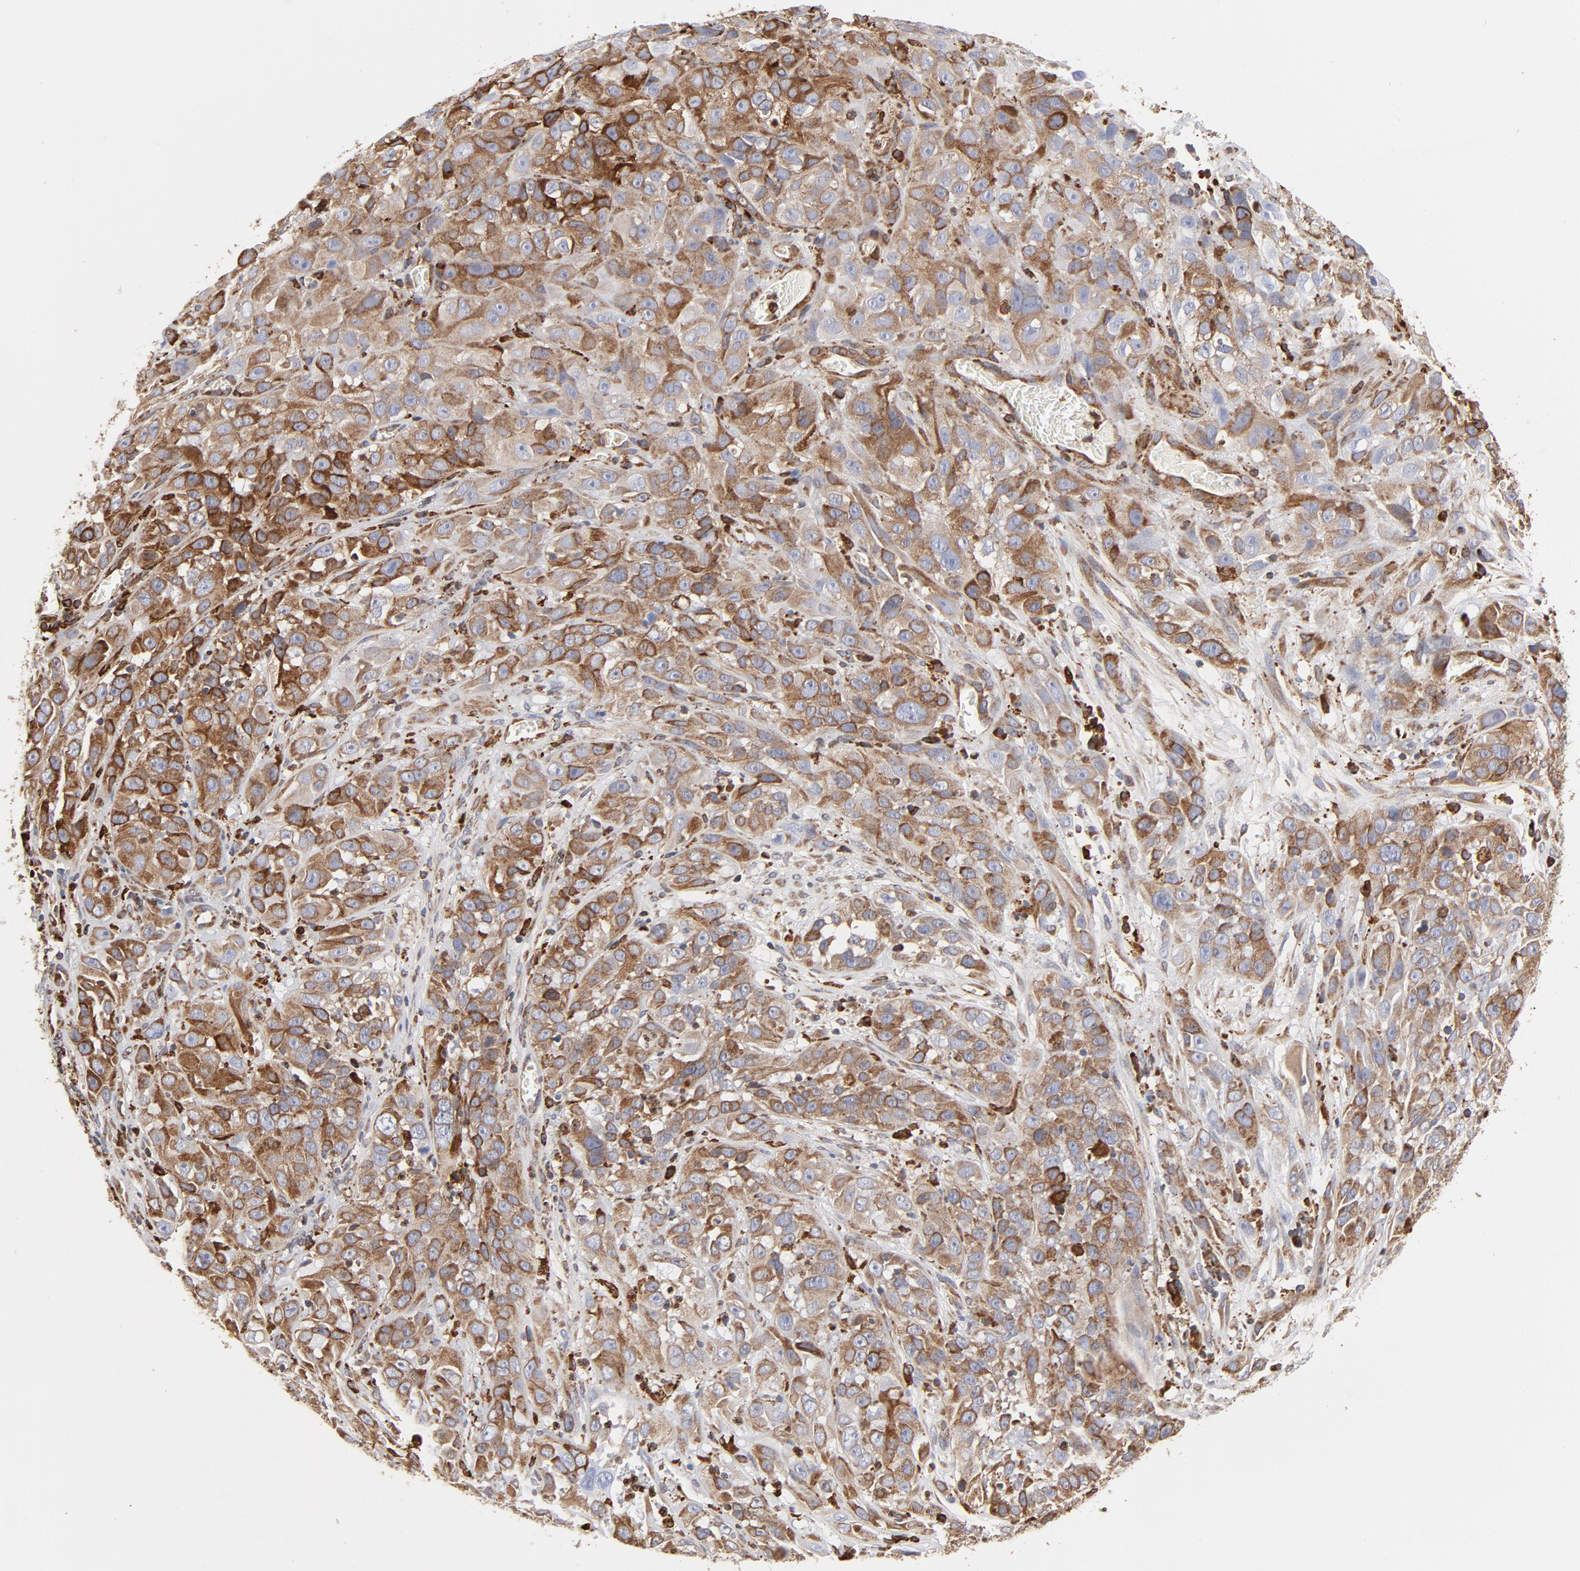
{"staining": {"intensity": "moderate", "quantity": ">75%", "location": "cytoplasmic/membranous"}, "tissue": "cervical cancer", "cell_type": "Tumor cells", "image_type": "cancer", "snomed": [{"axis": "morphology", "description": "Squamous cell carcinoma, NOS"}, {"axis": "topography", "description": "Cervix"}], "caption": "High-magnification brightfield microscopy of cervical squamous cell carcinoma stained with DAB (brown) and counterstained with hematoxylin (blue). tumor cells exhibit moderate cytoplasmic/membranous positivity is seen in approximately>75% of cells.", "gene": "CANX", "patient": {"sex": "female", "age": 32}}